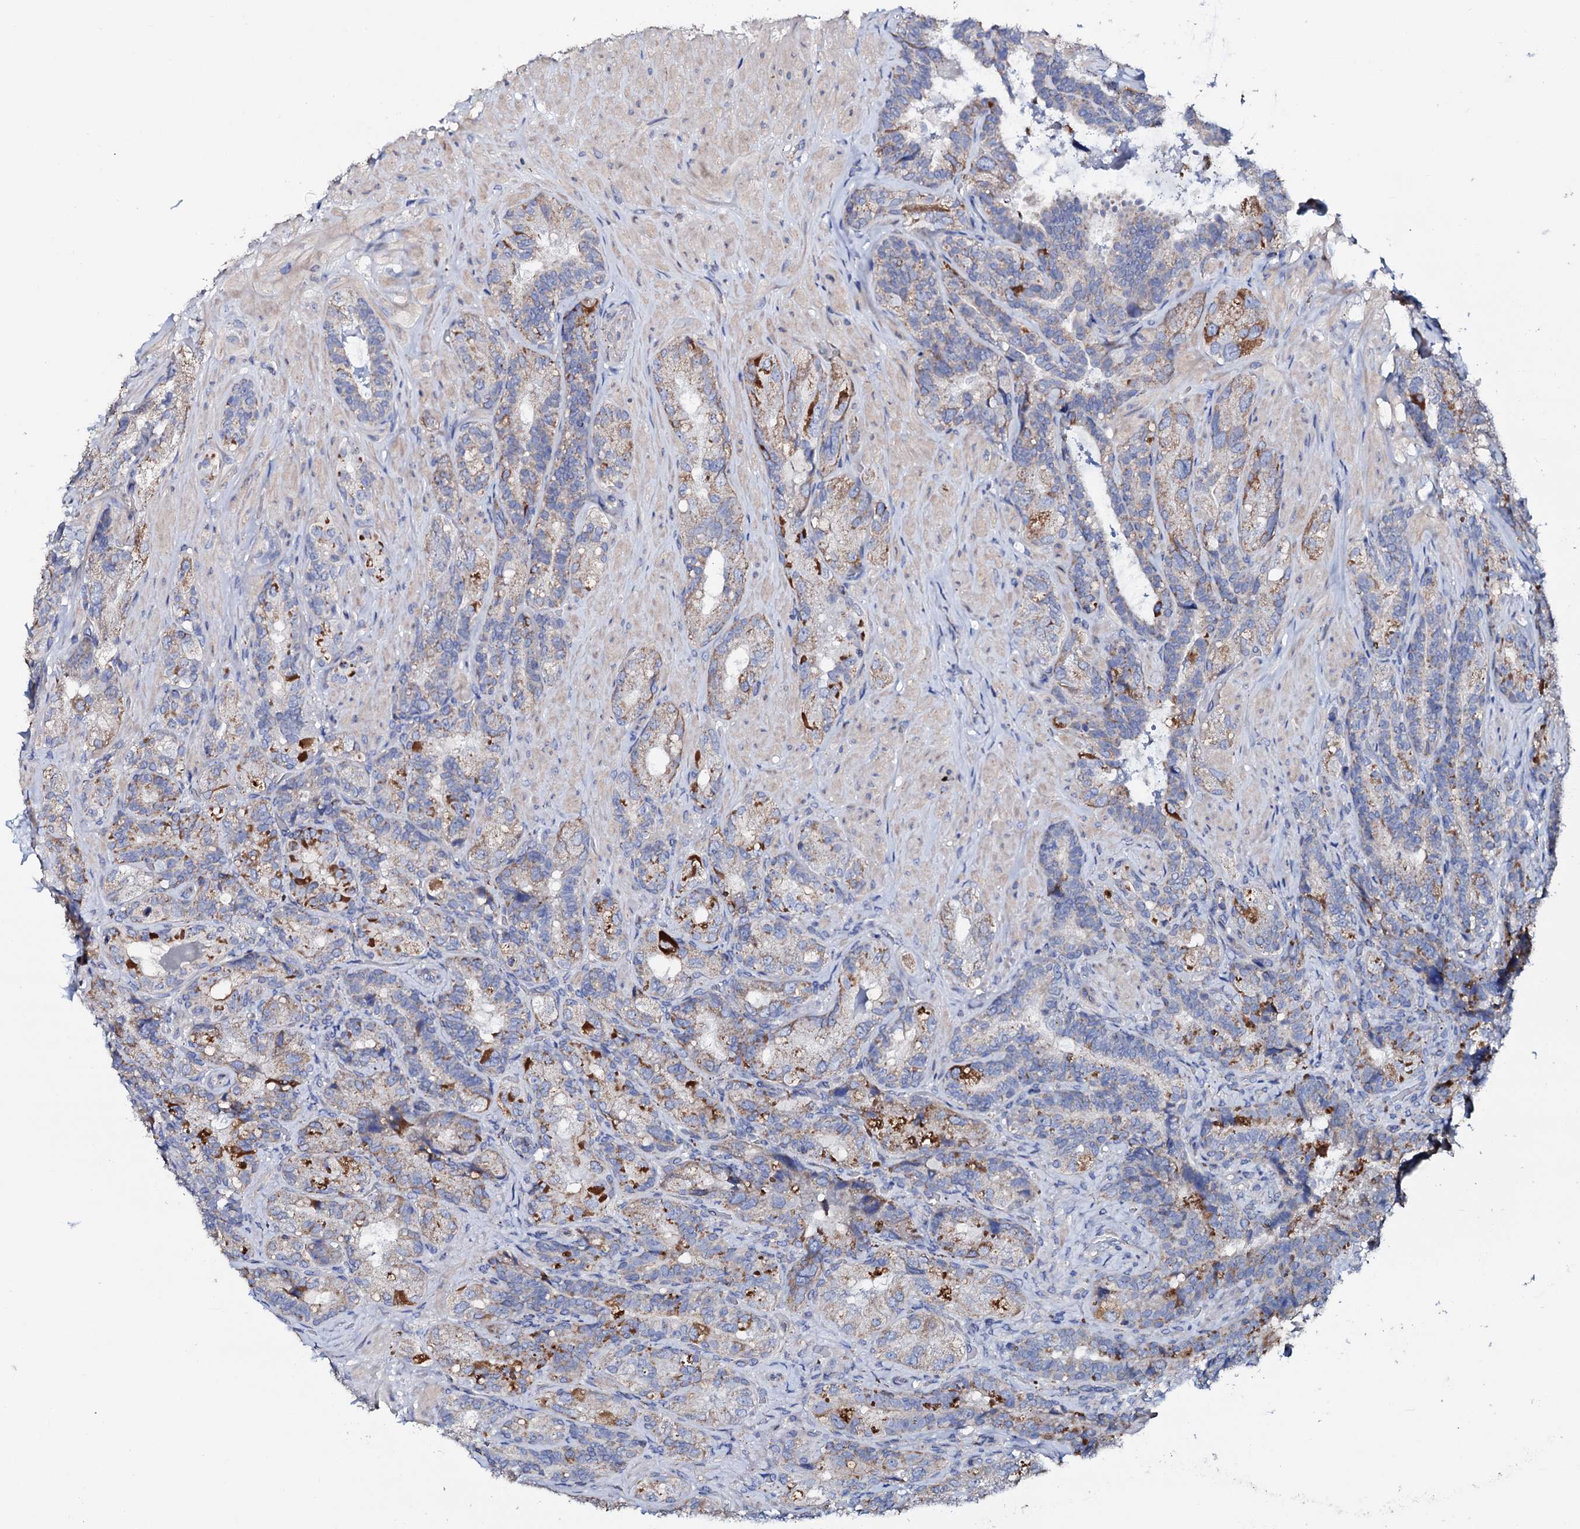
{"staining": {"intensity": "moderate", "quantity": "<25%", "location": "cytoplasmic/membranous"}, "tissue": "seminal vesicle", "cell_type": "Glandular cells", "image_type": "normal", "snomed": [{"axis": "morphology", "description": "Normal tissue, NOS"}, {"axis": "topography", "description": "Prostate and seminal vesicle, NOS"}, {"axis": "topography", "description": "Prostate"}, {"axis": "topography", "description": "Seminal veicle"}], "caption": "IHC of normal seminal vesicle demonstrates low levels of moderate cytoplasmic/membranous staining in approximately <25% of glandular cells. The staining is performed using DAB brown chromogen to label protein expression. The nuclei are counter-stained blue using hematoxylin.", "gene": "TCAF2C", "patient": {"sex": "male", "age": 67}}